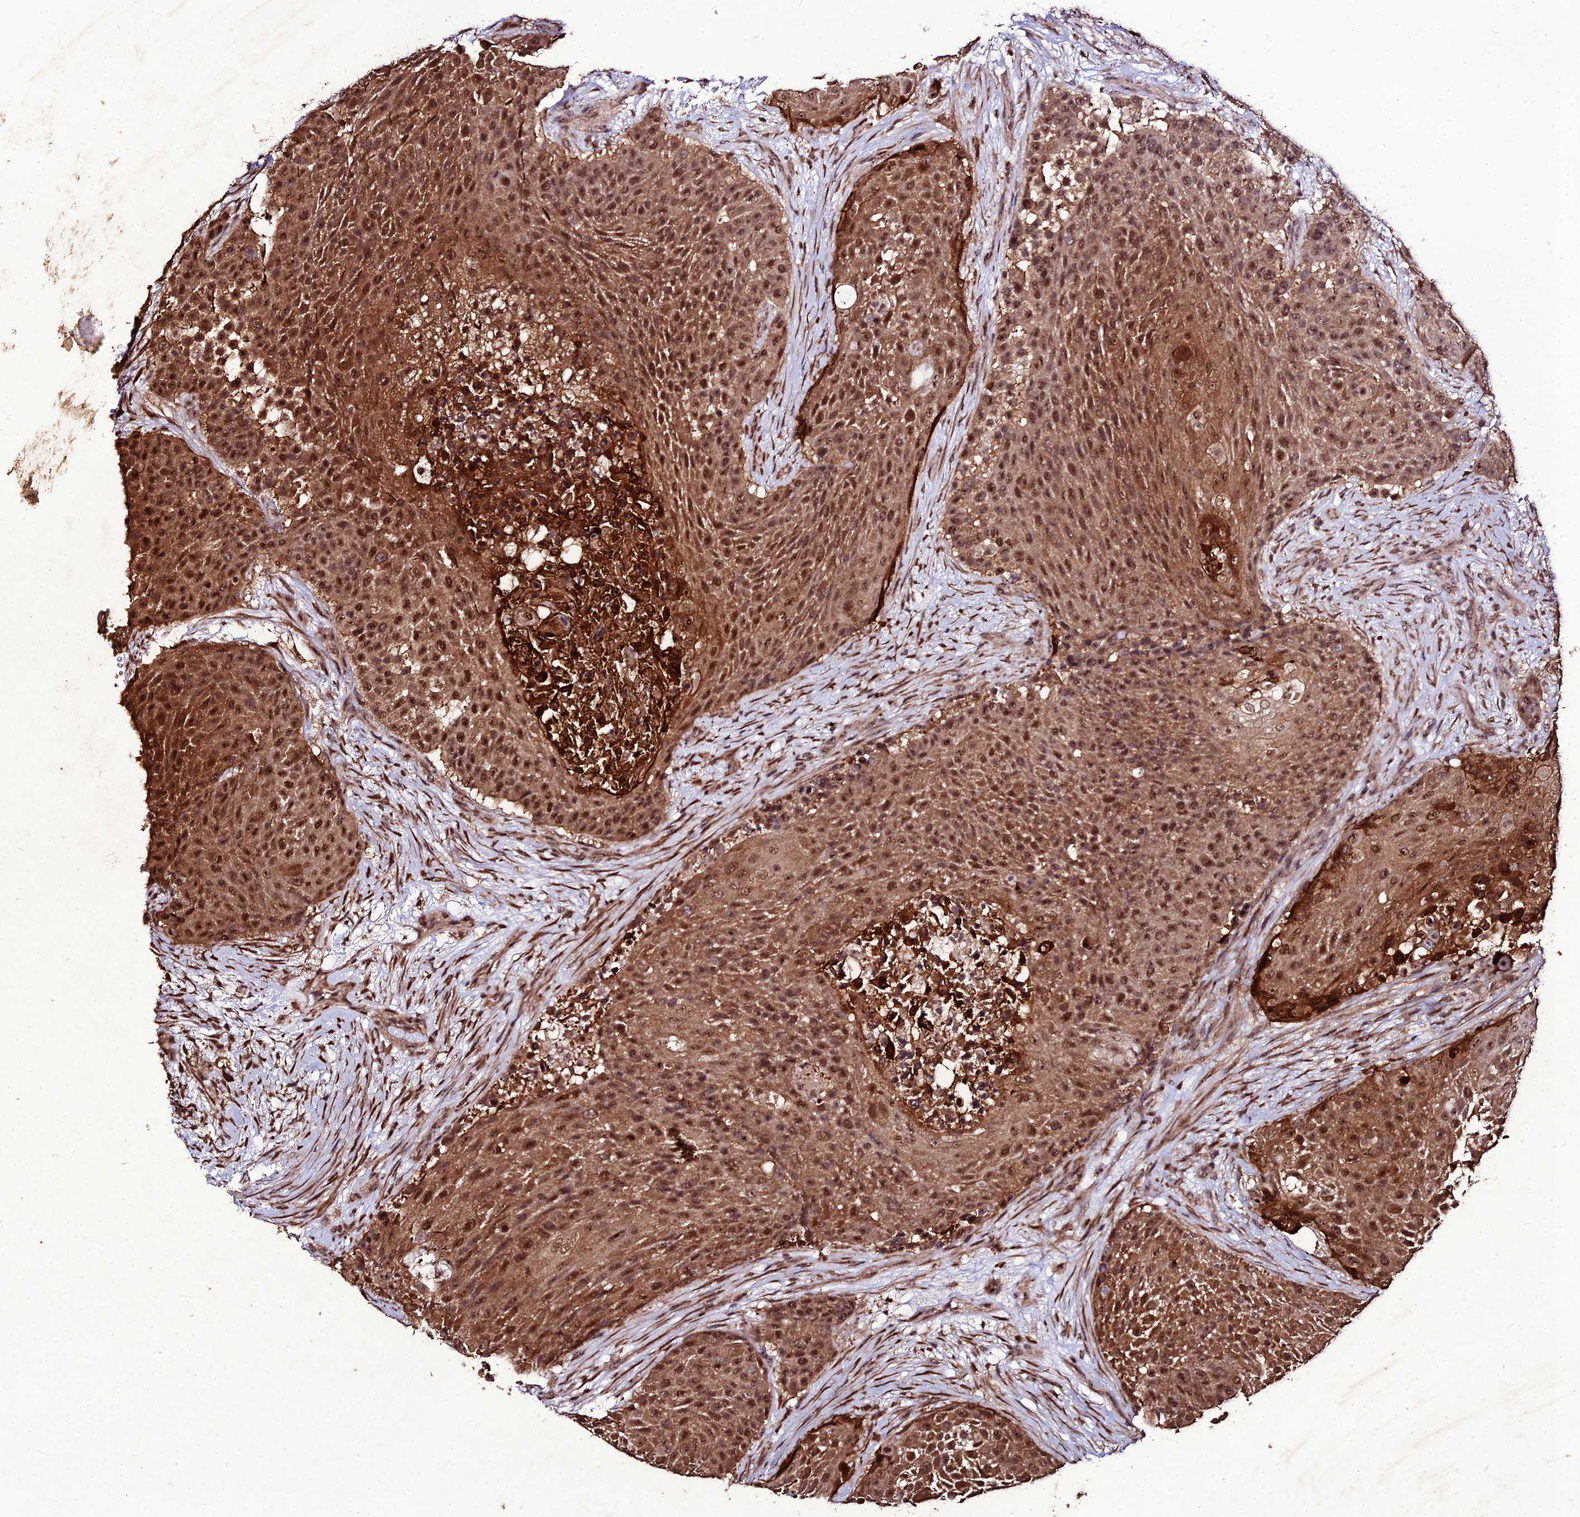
{"staining": {"intensity": "strong", "quantity": ">75%", "location": "cytoplasmic/membranous,nuclear"}, "tissue": "urothelial cancer", "cell_type": "Tumor cells", "image_type": "cancer", "snomed": [{"axis": "morphology", "description": "Urothelial carcinoma, High grade"}, {"axis": "topography", "description": "Urinary bladder"}], "caption": "Immunohistochemical staining of urothelial carcinoma (high-grade) exhibits high levels of strong cytoplasmic/membranous and nuclear expression in about >75% of tumor cells.", "gene": "ZNF766", "patient": {"sex": "female", "age": 63}}